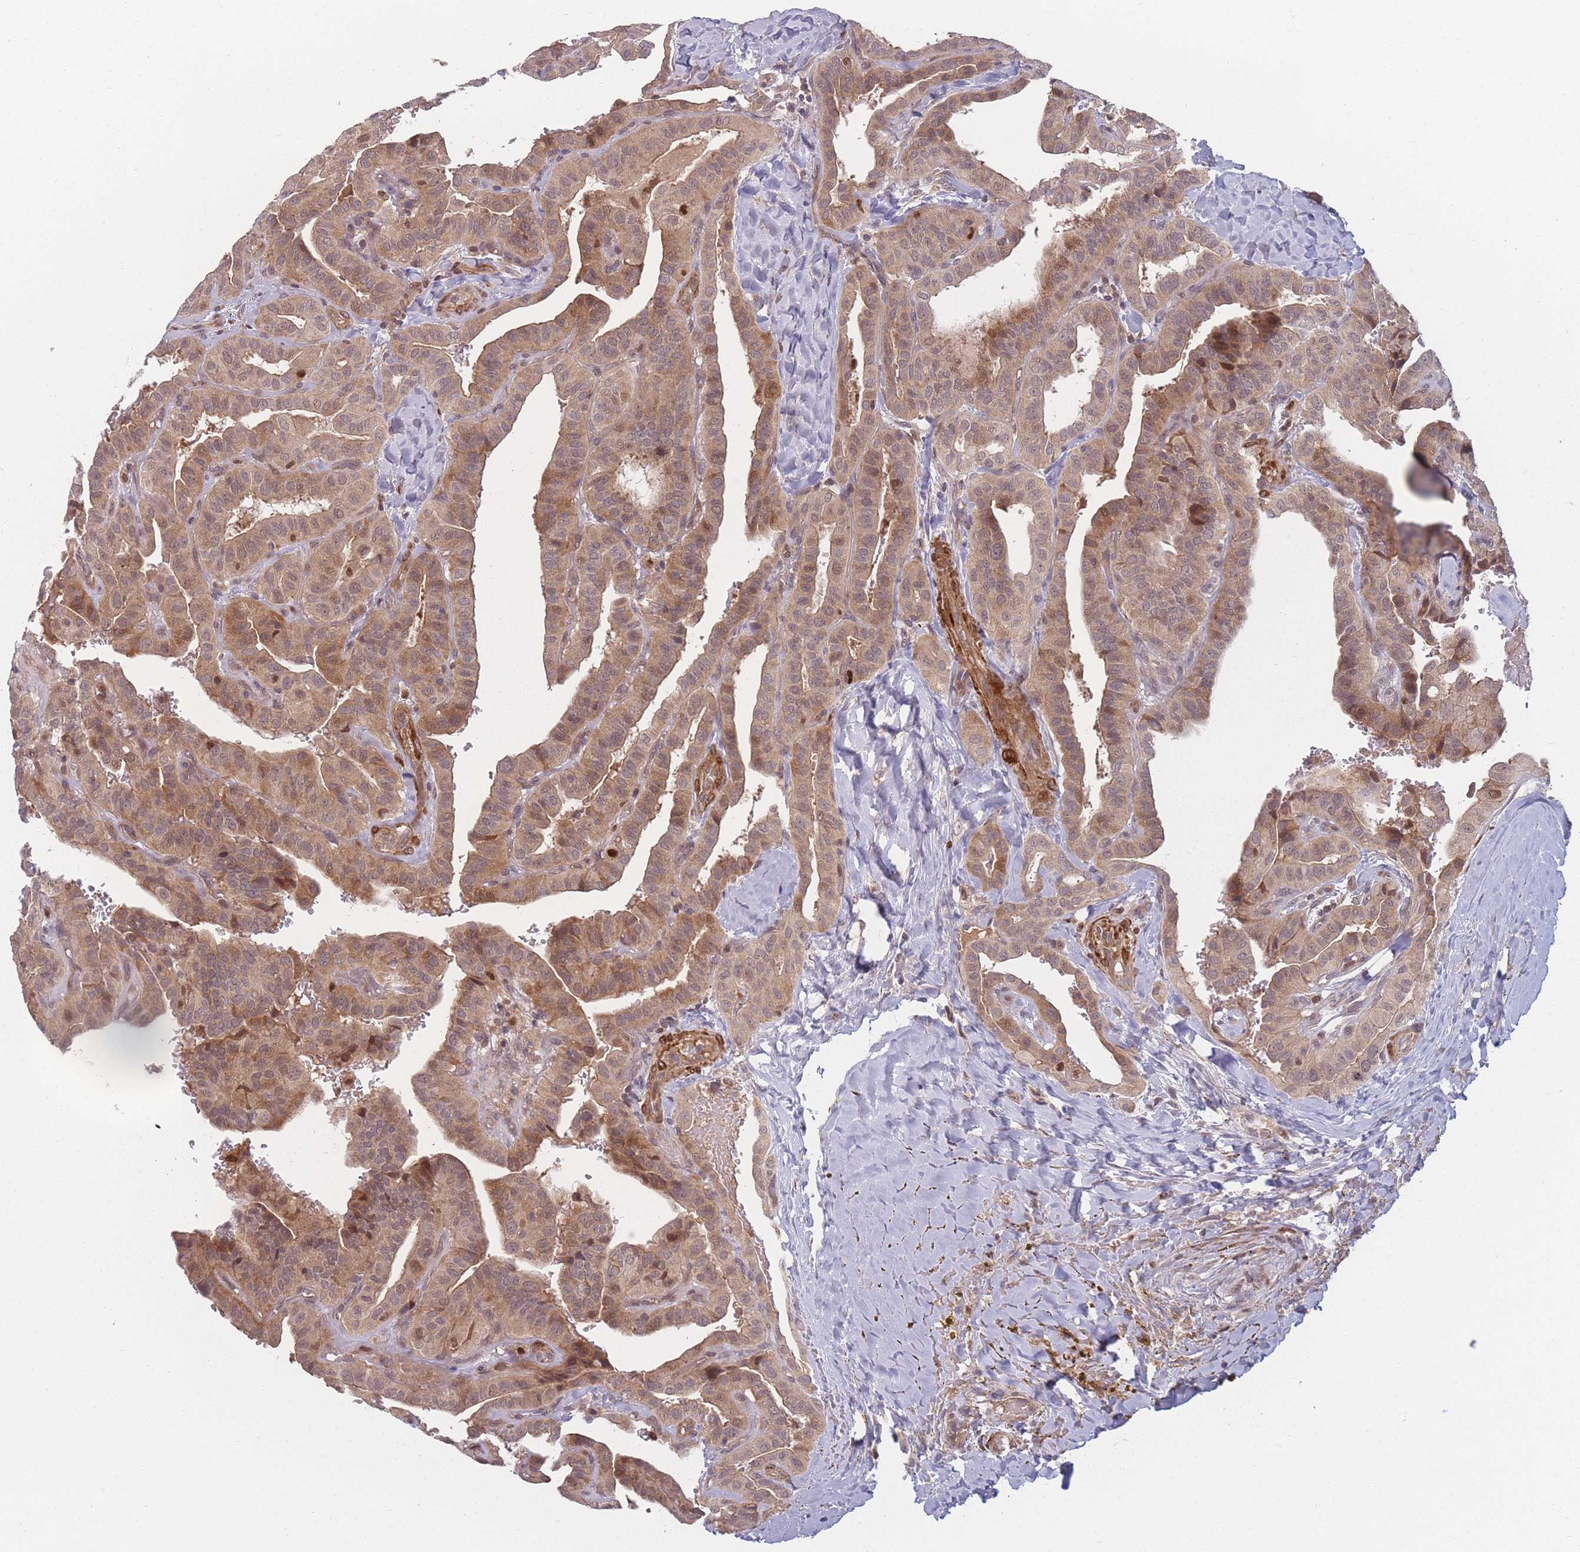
{"staining": {"intensity": "moderate", "quantity": ">75%", "location": "cytoplasmic/membranous"}, "tissue": "thyroid cancer", "cell_type": "Tumor cells", "image_type": "cancer", "snomed": [{"axis": "morphology", "description": "Papillary adenocarcinoma, NOS"}, {"axis": "topography", "description": "Thyroid gland"}], "caption": "Protein expression analysis of thyroid papillary adenocarcinoma exhibits moderate cytoplasmic/membranous positivity in approximately >75% of tumor cells.", "gene": "FAM153A", "patient": {"sex": "male", "age": 77}}